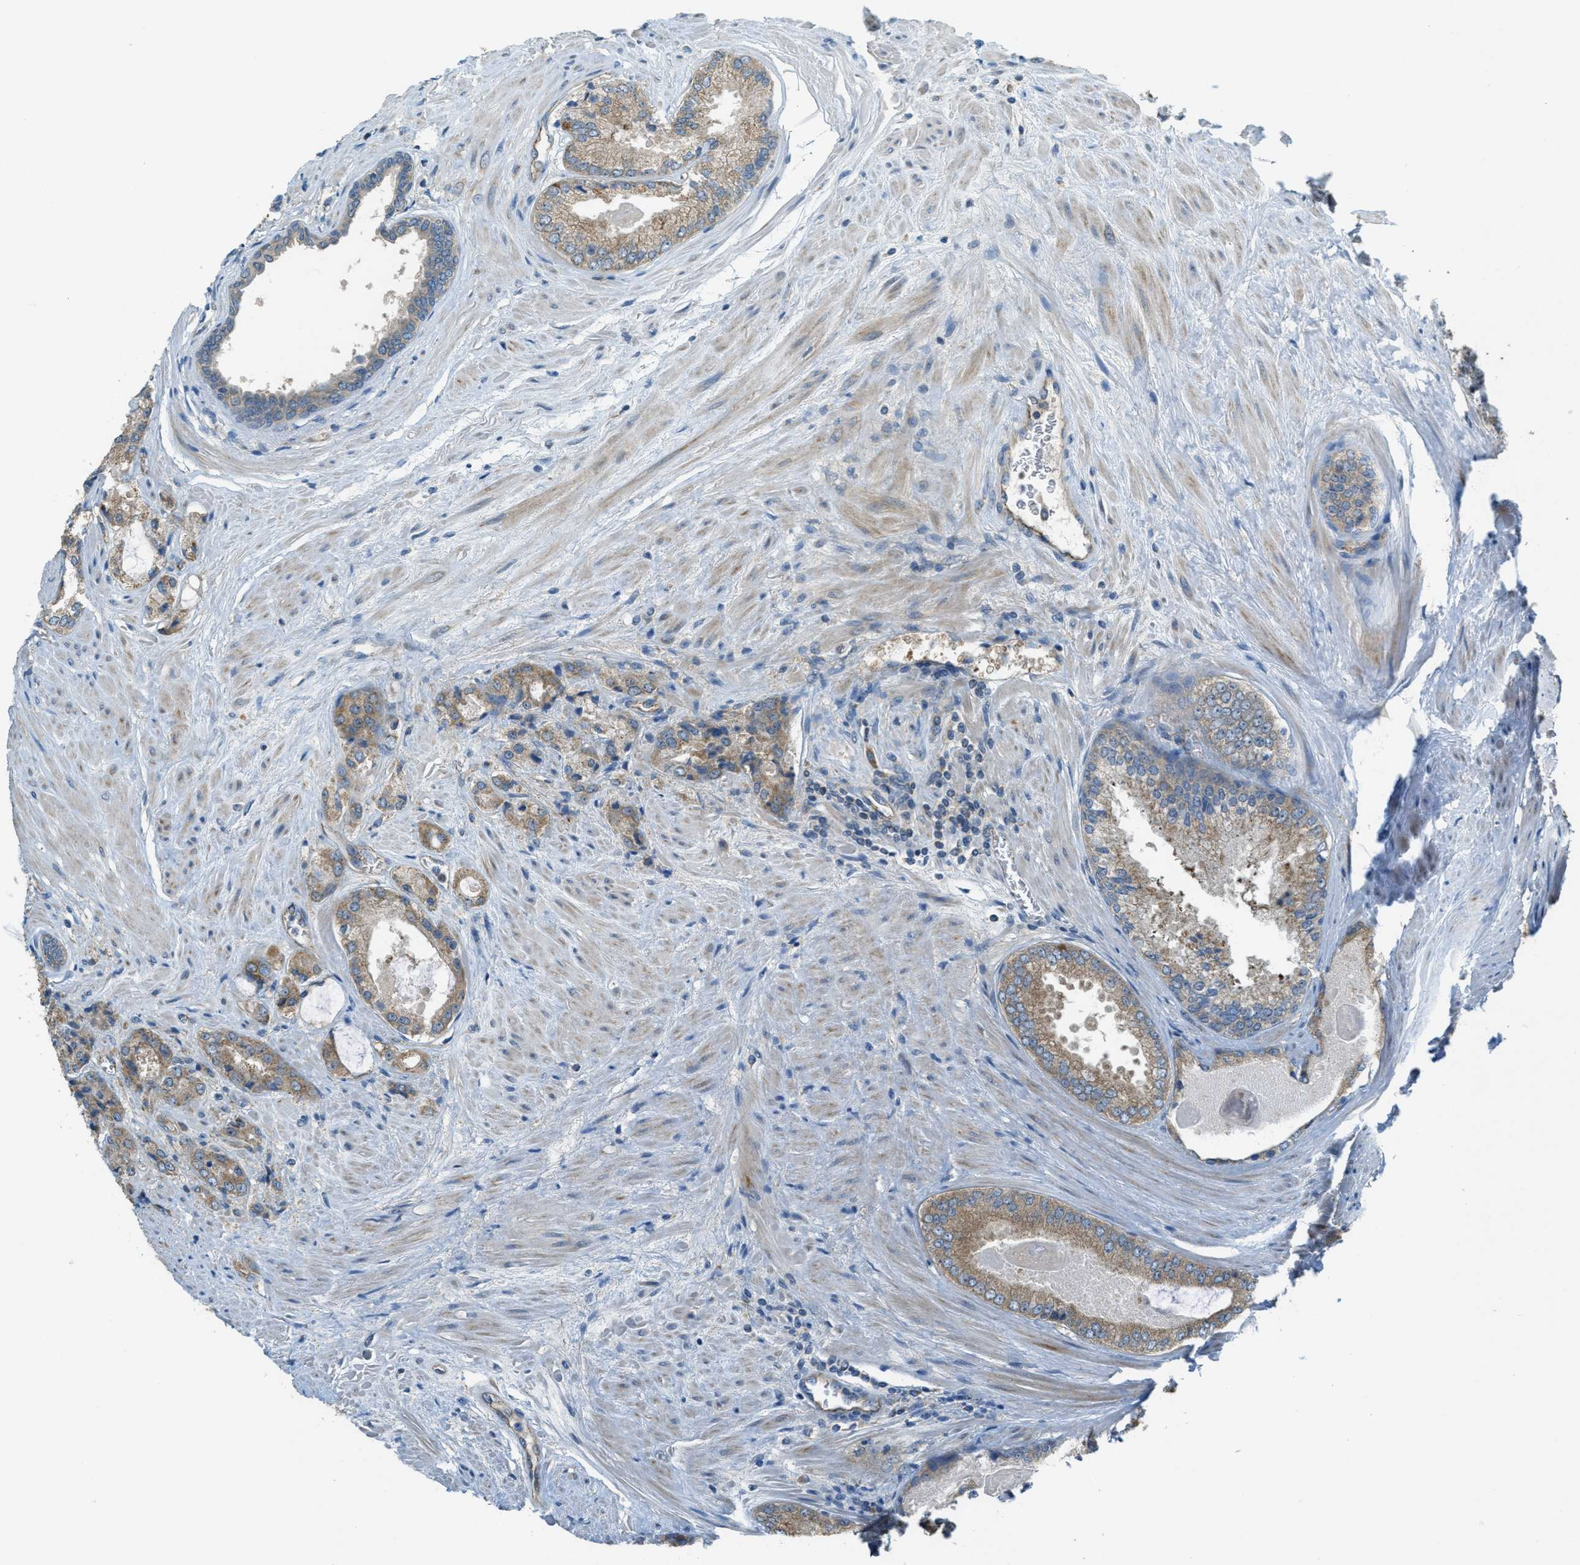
{"staining": {"intensity": "moderate", "quantity": "25%-75%", "location": "cytoplasmic/membranous"}, "tissue": "prostate cancer", "cell_type": "Tumor cells", "image_type": "cancer", "snomed": [{"axis": "morphology", "description": "Adenocarcinoma, High grade"}, {"axis": "topography", "description": "Prostate"}], "caption": "Immunohistochemistry (IHC) staining of adenocarcinoma (high-grade) (prostate), which demonstrates medium levels of moderate cytoplasmic/membranous expression in about 25%-75% of tumor cells indicating moderate cytoplasmic/membranous protein expression. The staining was performed using DAB (3,3'-diaminobenzidine) (brown) for protein detection and nuclei were counterstained in hematoxylin (blue).", "gene": "JCAD", "patient": {"sex": "male", "age": 65}}